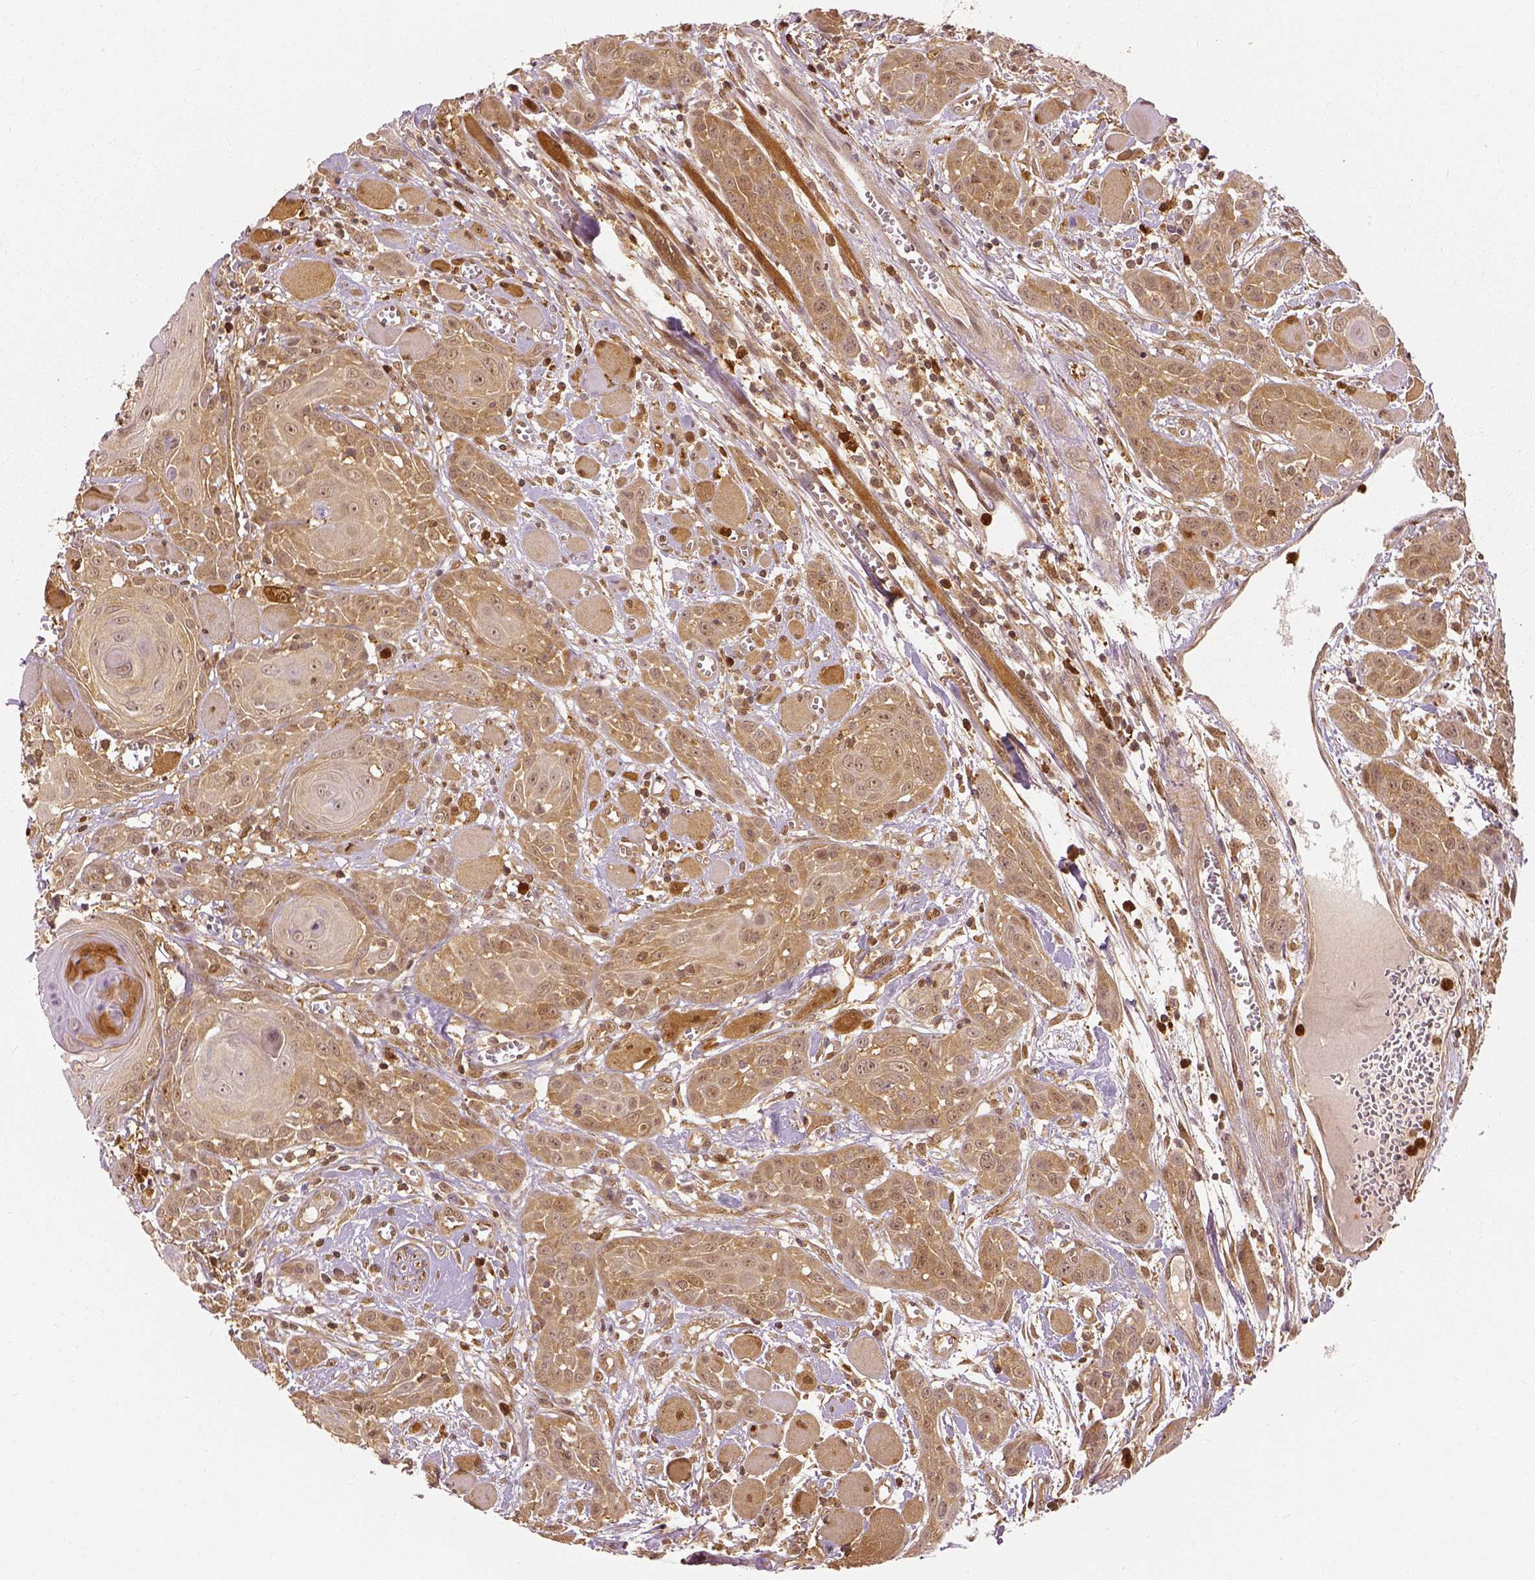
{"staining": {"intensity": "moderate", "quantity": ">75%", "location": "cytoplasmic/membranous"}, "tissue": "head and neck cancer", "cell_type": "Tumor cells", "image_type": "cancer", "snomed": [{"axis": "morphology", "description": "Squamous cell carcinoma, NOS"}, {"axis": "topography", "description": "Head-Neck"}], "caption": "About >75% of tumor cells in human squamous cell carcinoma (head and neck) display moderate cytoplasmic/membranous protein positivity as visualized by brown immunohistochemical staining.", "gene": "GPI", "patient": {"sex": "female", "age": 80}}